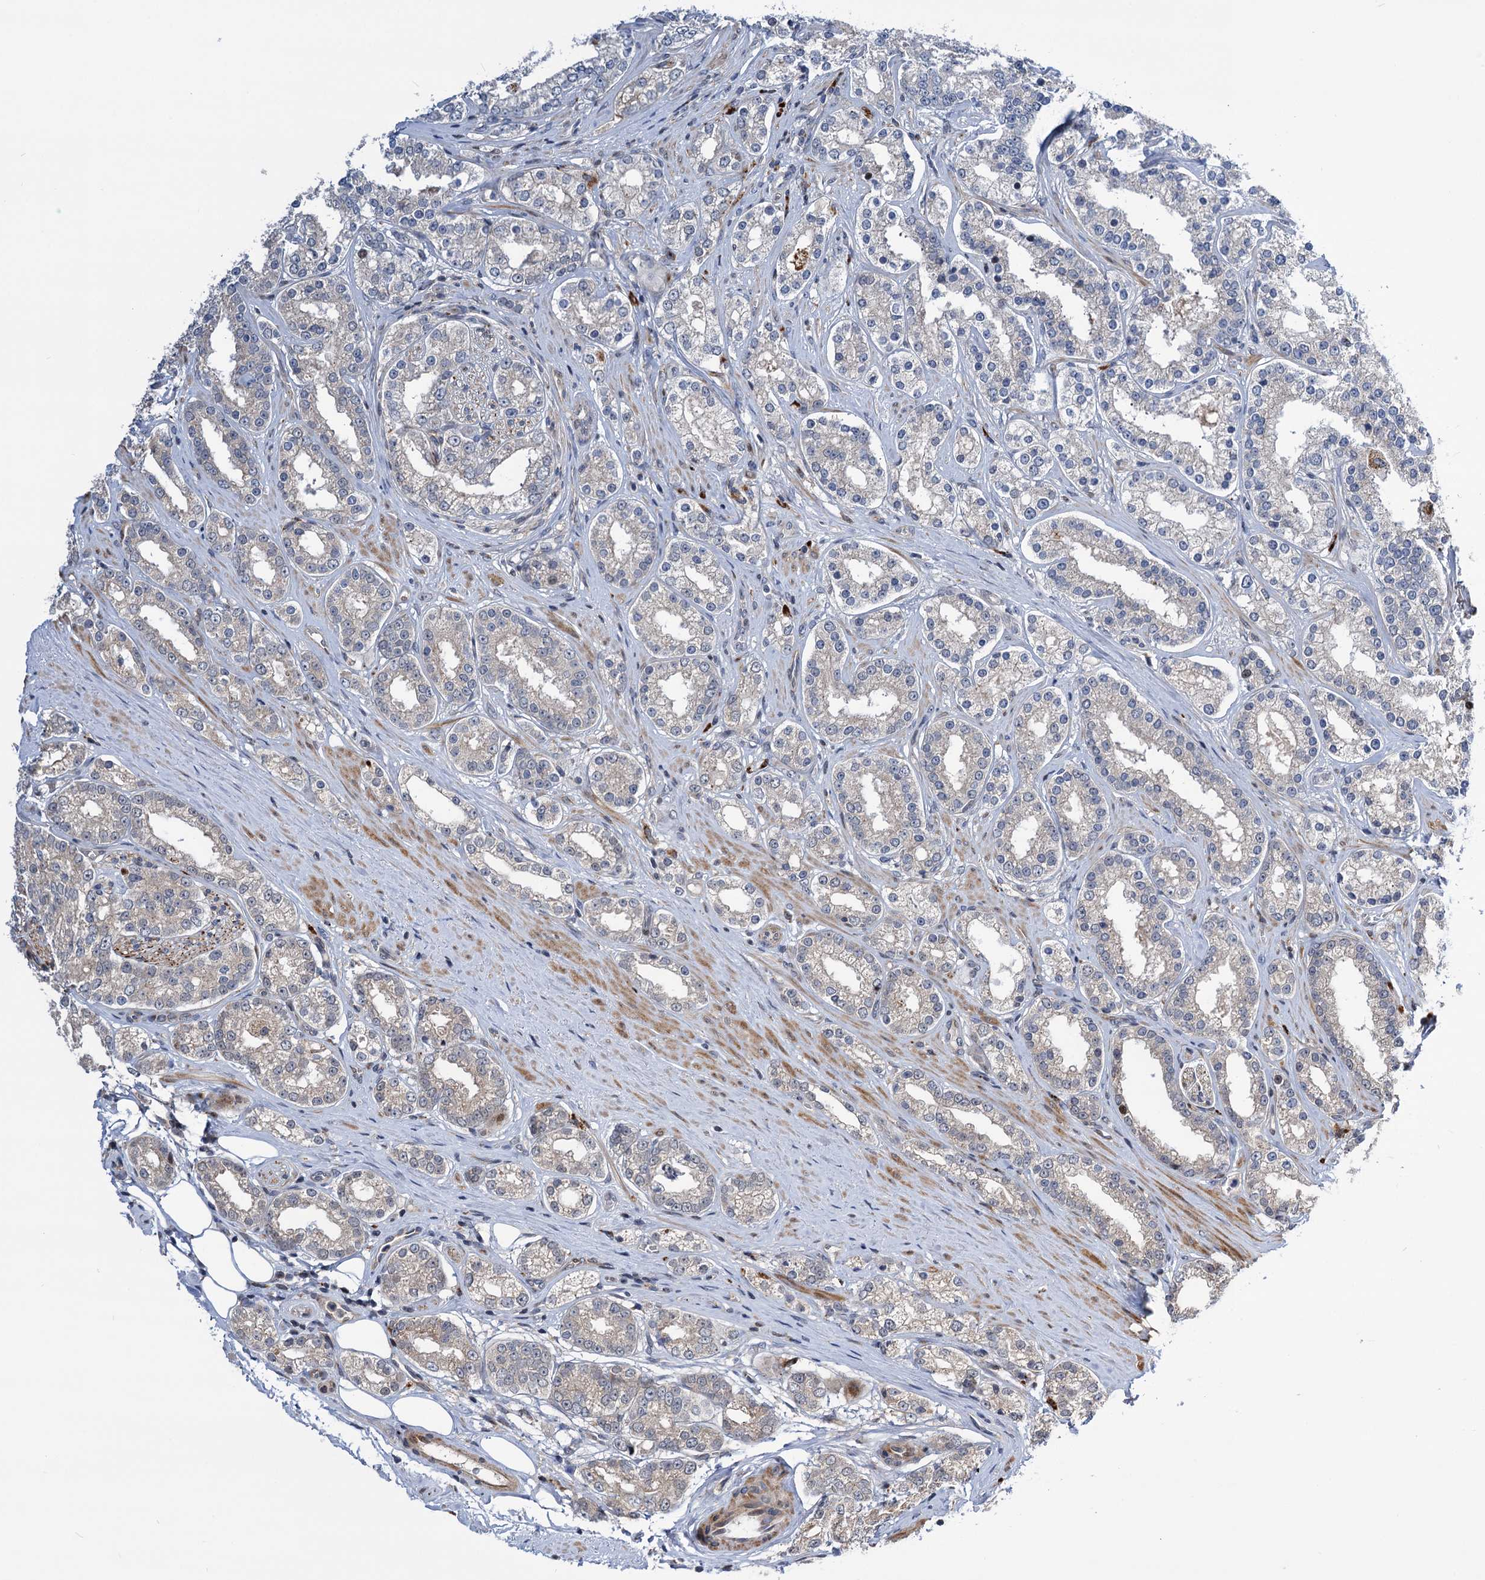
{"staining": {"intensity": "negative", "quantity": "none", "location": "none"}, "tissue": "prostate cancer", "cell_type": "Tumor cells", "image_type": "cancer", "snomed": [{"axis": "morphology", "description": "Normal tissue, NOS"}, {"axis": "morphology", "description": "Adenocarcinoma, High grade"}, {"axis": "topography", "description": "Prostate"}], "caption": "Human prostate cancer stained for a protein using immunohistochemistry displays no expression in tumor cells.", "gene": "UBR1", "patient": {"sex": "male", "age": 83}}